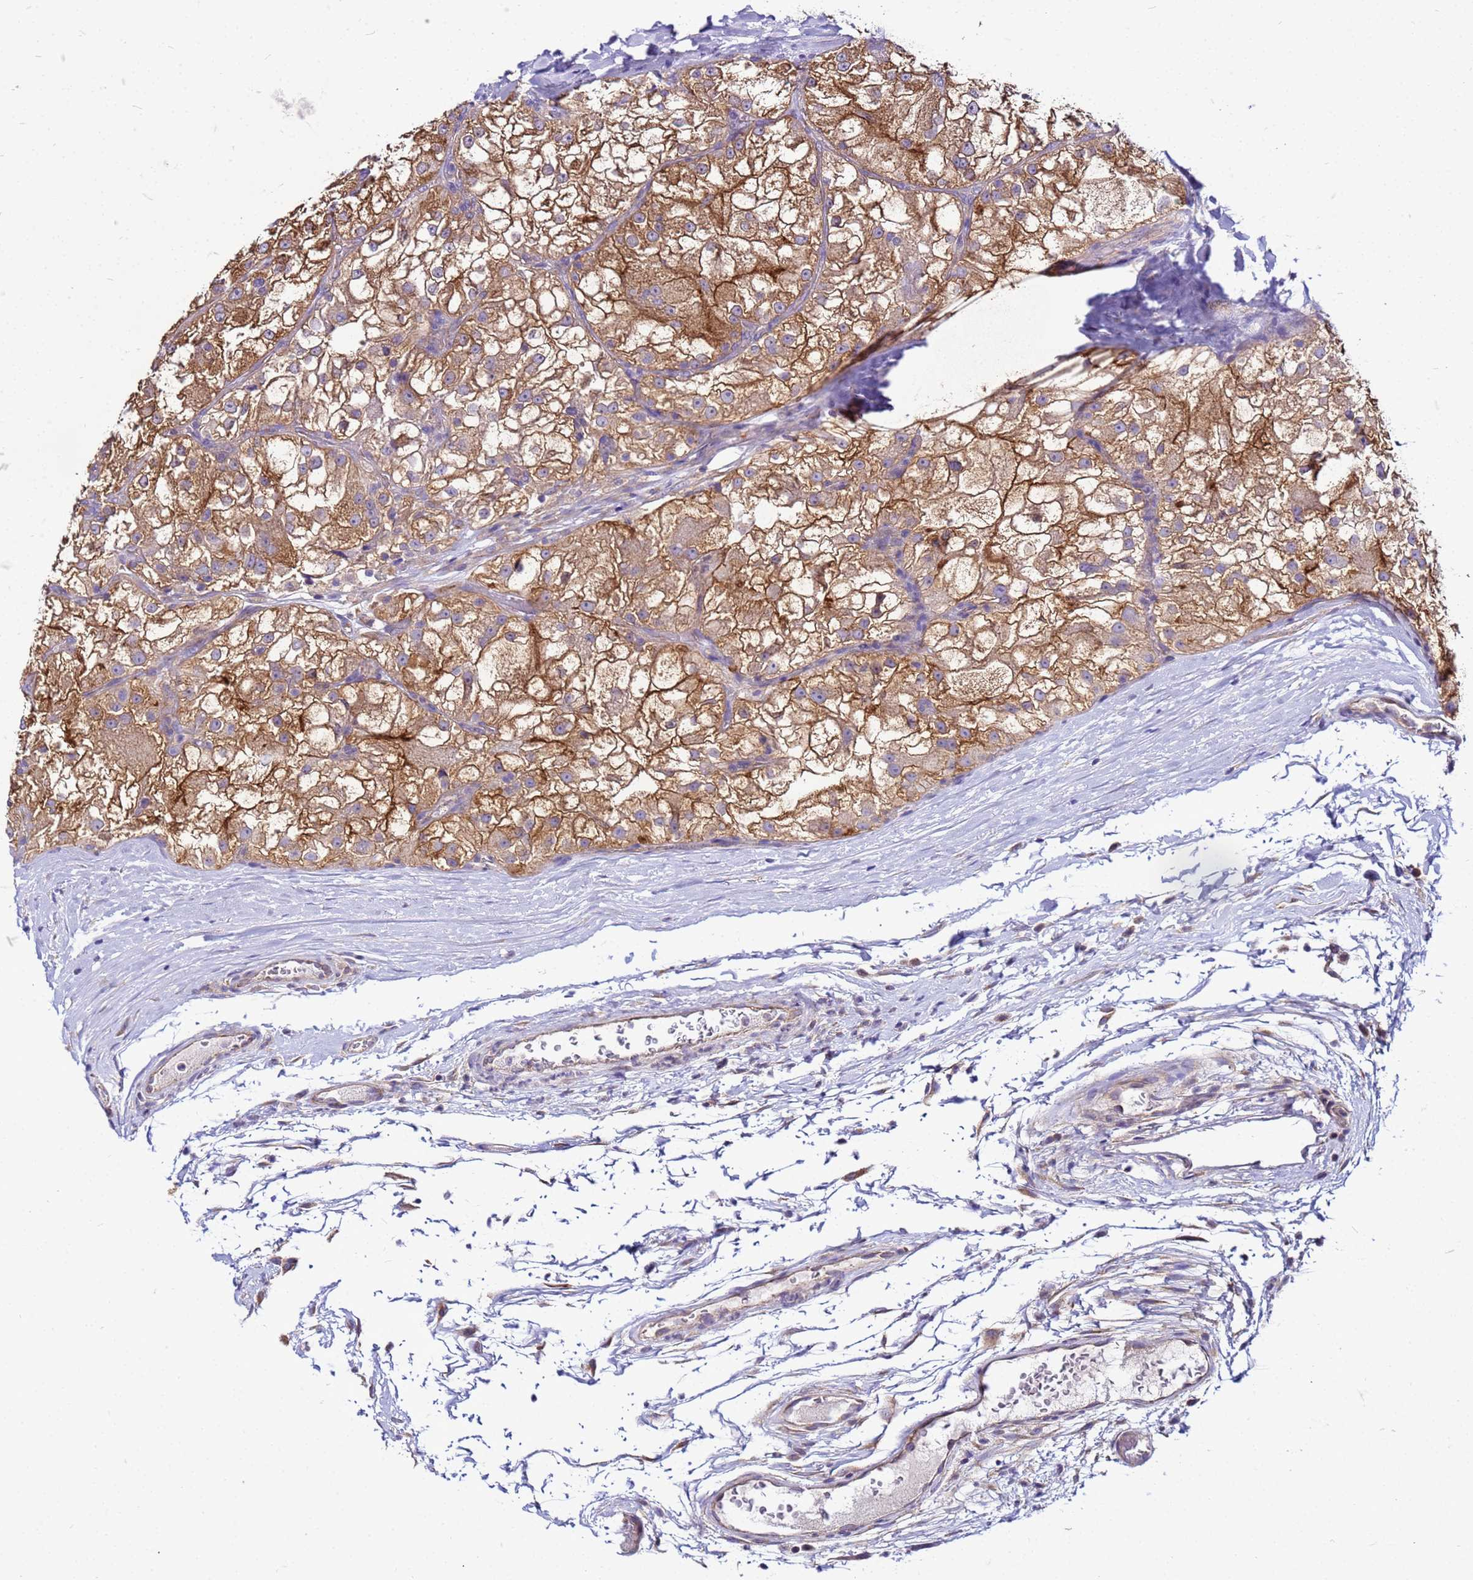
{"staining": {"intensity": "moderate", "quantity": ">75%", "location": "cytoplasmic/membranous"}, "tissue": "renal cancer", "cell_type": "Tumor cells", "image_type": "cancer", "snomed": [{"axis": "morphology", "description": "Adenocarcinoma, NOS"}, {"axis": "topography", "description": "Kidney"}], "caption": "Protein positivity by immunohistochemistry (IHC) reveals moderate cytoplasmic/membranous expression in approximately >75% of tumor cells in renal cancer.", "gene": "PKD1", "patient": {"sex": "female", "age": 72}}